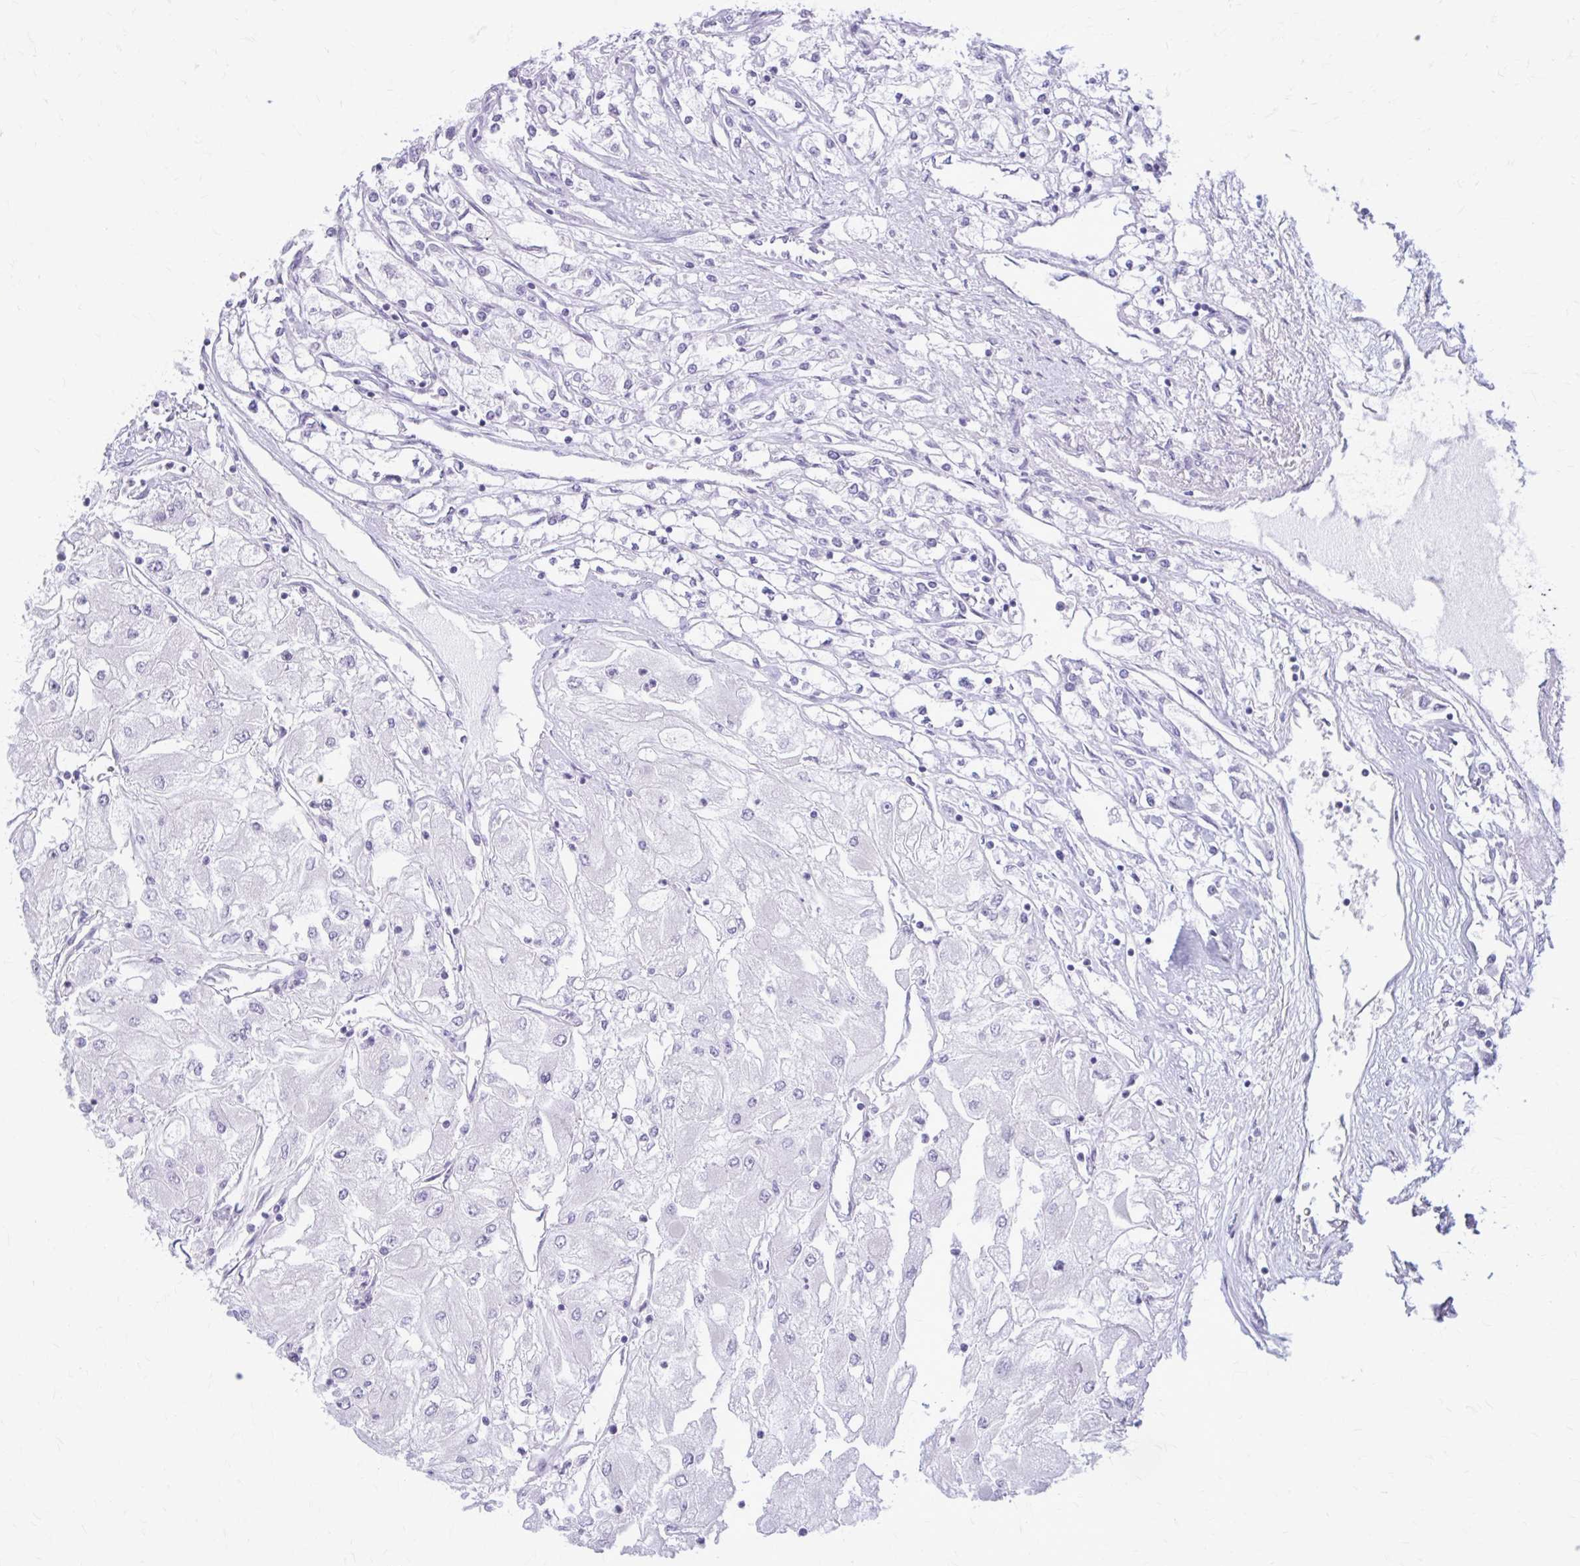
{"staining": {"intensity": "negative", "quantity": "none", "location": "none"}, "tissue": "renal cancer", "cell_type": "Tumor cells", "image_type": "cancer", "snomed": [{"axis": "morphology", "description": "Adenocarcinoma, NOS"}, {"axis": "topography", "description": "Kidney"}], "caption": "The immunohistochemistry (IHC) photomicrograph has no significant positivity in tumor cells of renal adenocarcinoma tissue.", "gene": "KRT5", "patient": {"sex": "male", "age": 80}}